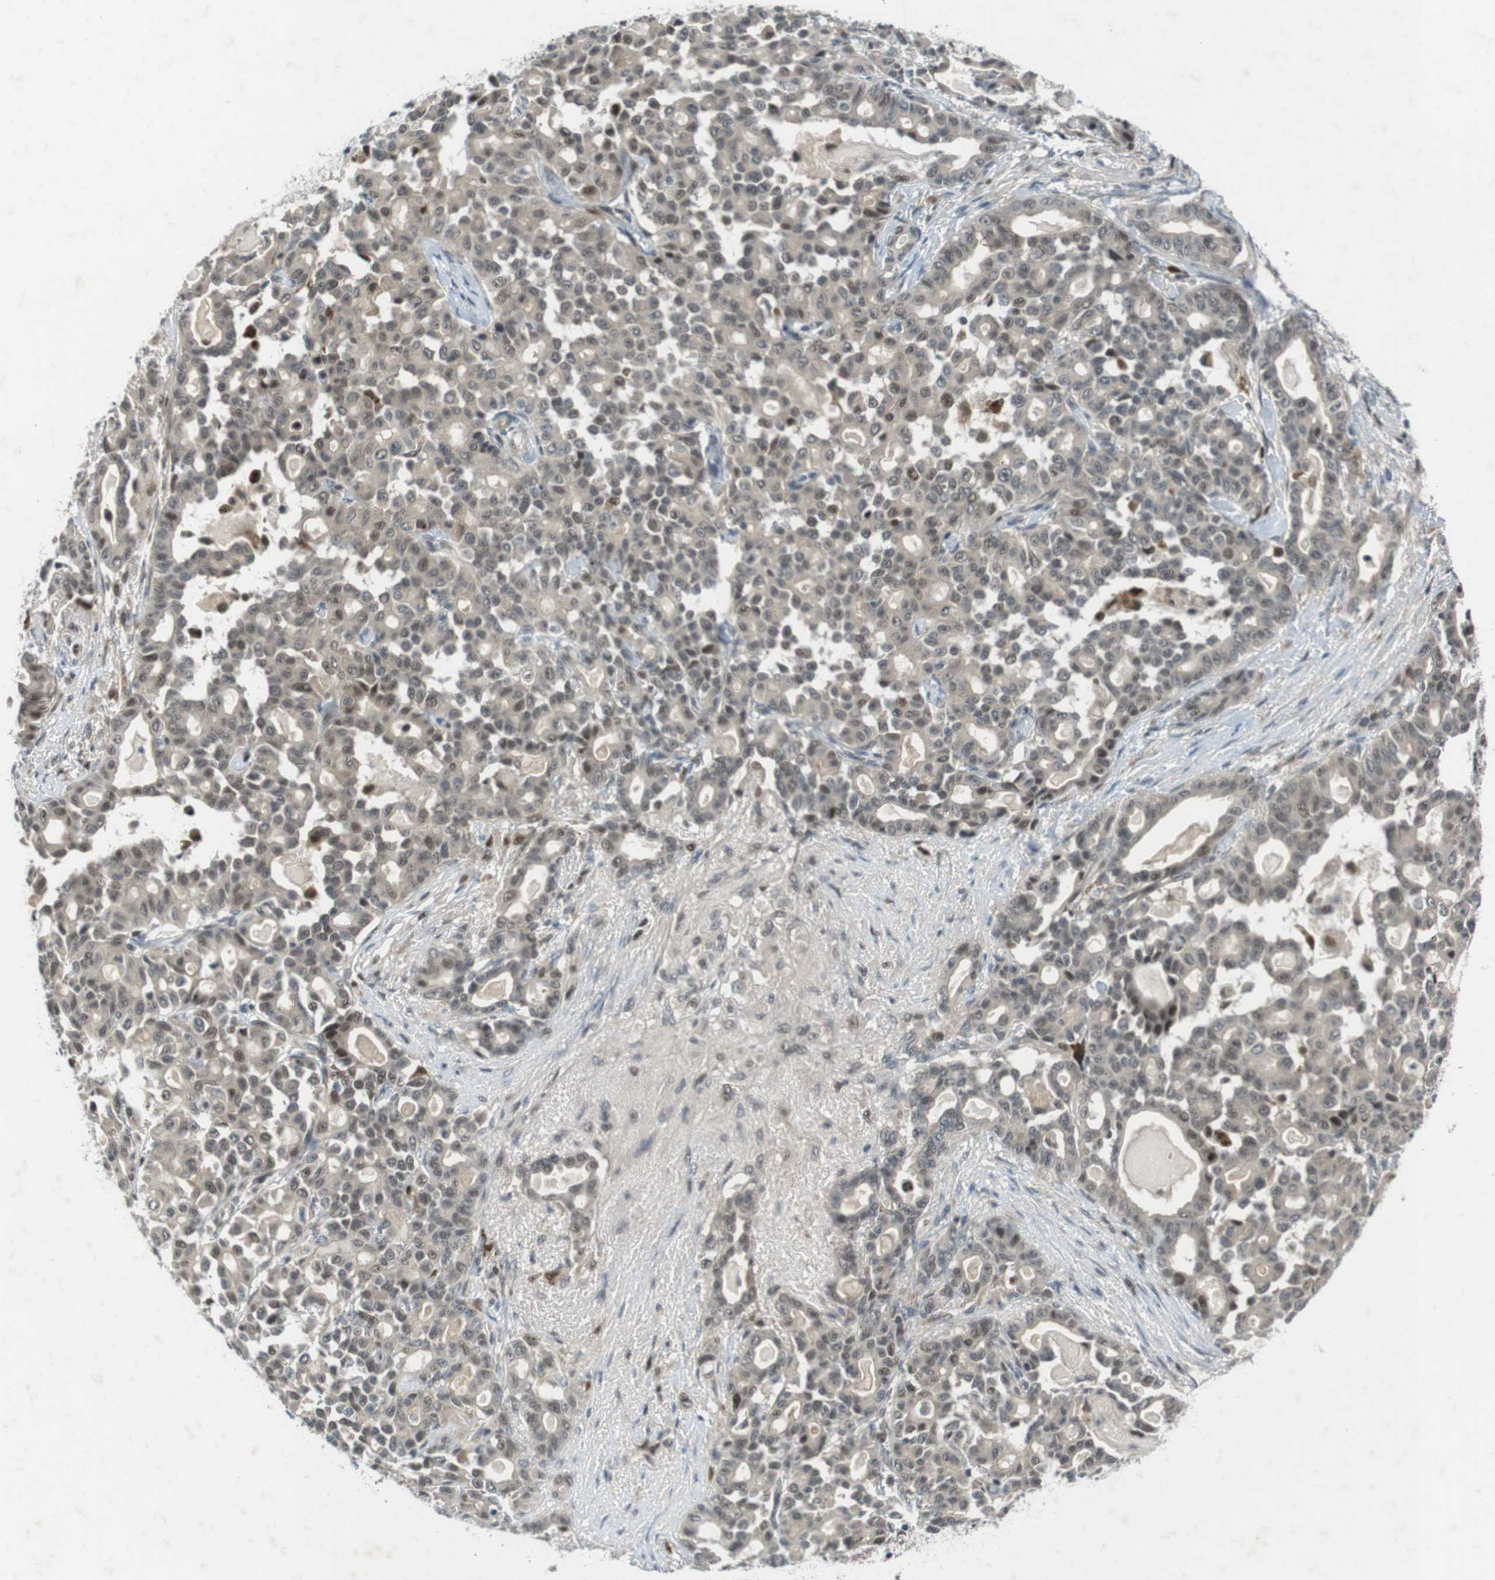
{"staining": {"intensity": "weak", "quantity": ">75%", "location": "cytoplasmic/membranous,nuclear"}, "tissue": "pancreatic cancer", "cell_type": "Tumor cells", "image_type": "cancer", "snomed": [{"axis": "morphology", "description": "Adenocarcinoma, NOS"}, {"axis": "topography", "description": "Pancreas"}], "caption": "A brown stain highlights weak cytoplasmic/membranous and nuclear staining of a protein in human adenocarcinoma (pancreatic) tumor cells.", "gene": "MAPKAPK5", "patient": {"sex": "male", "age": 63}}